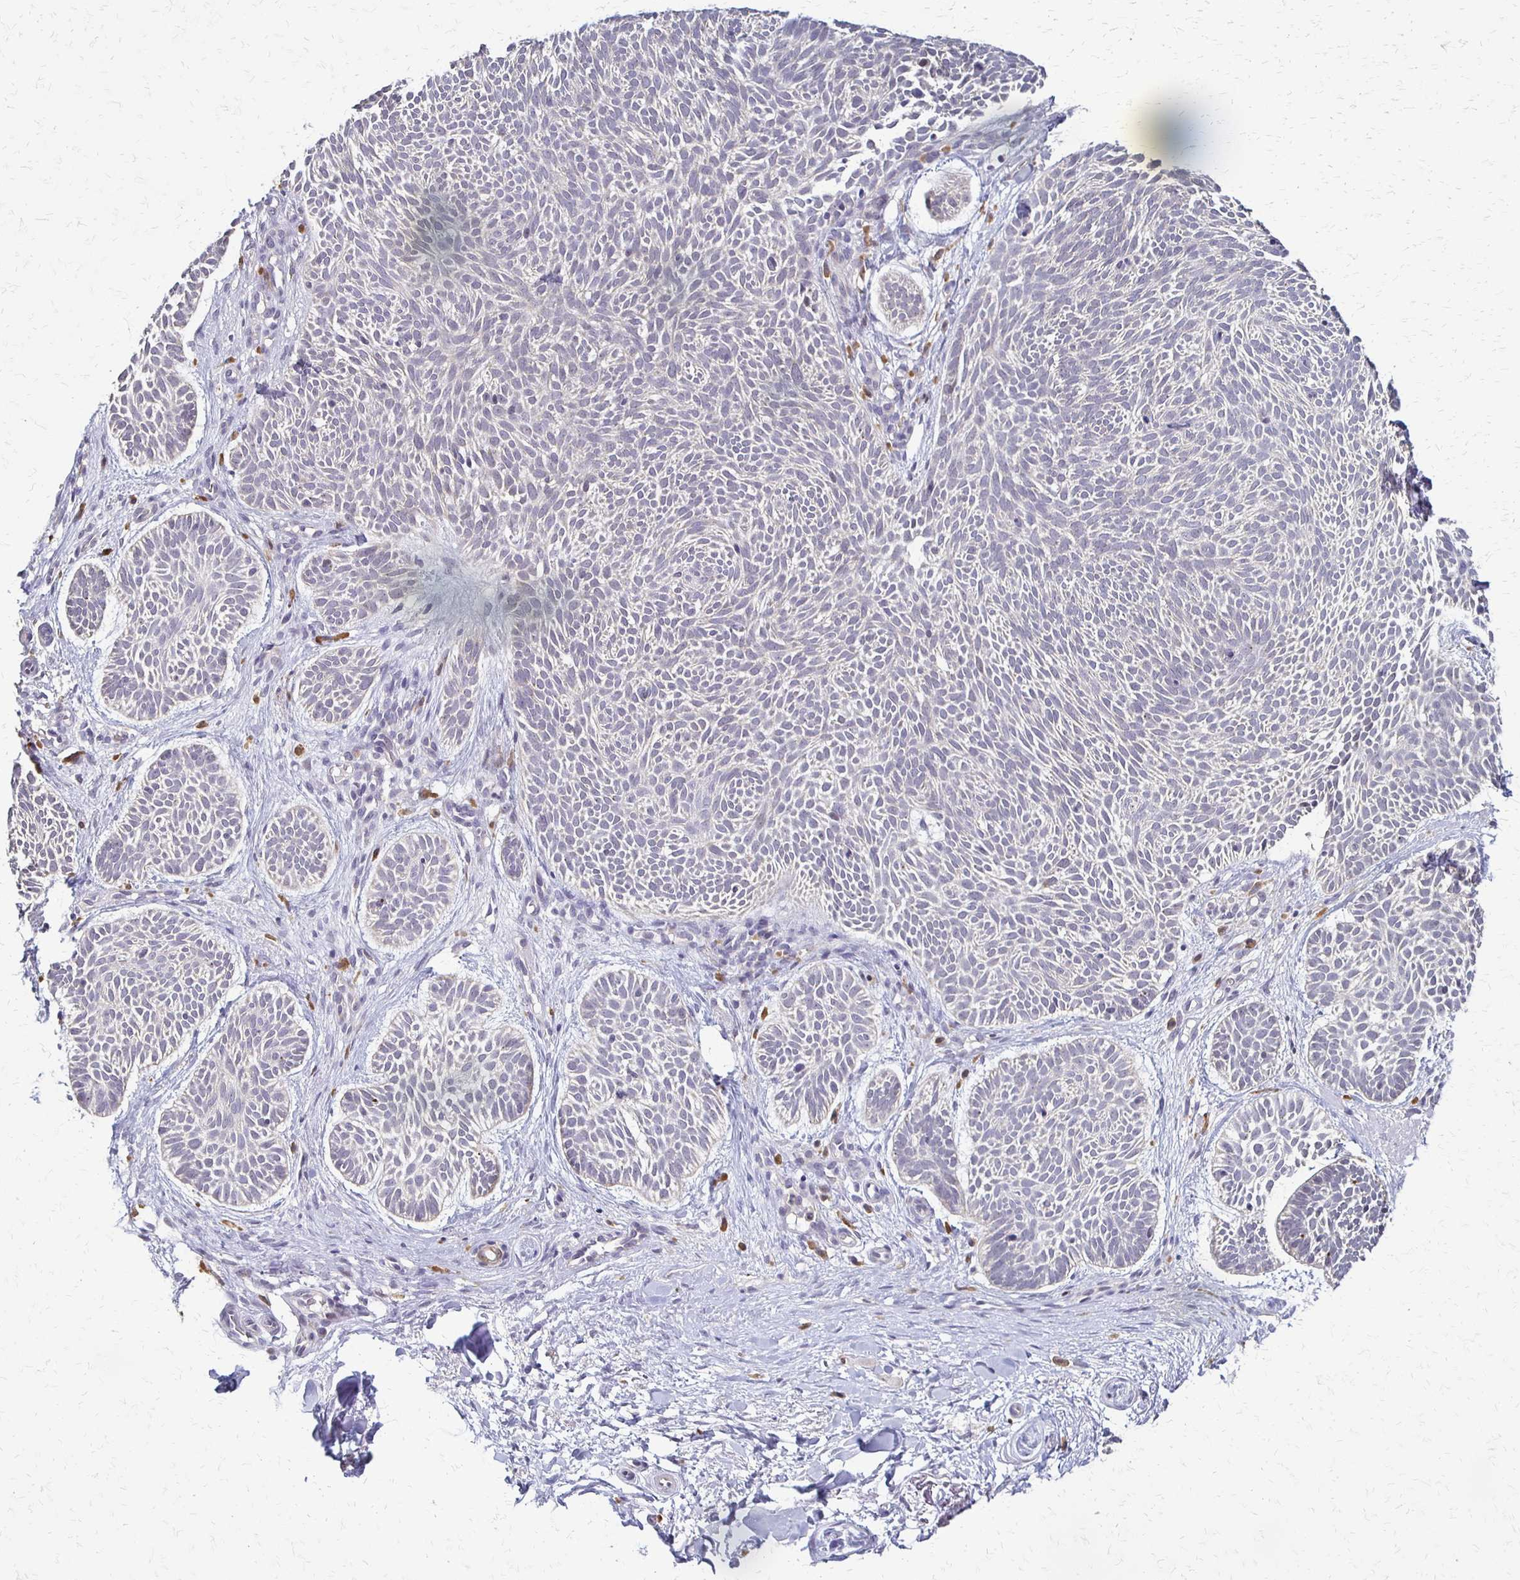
{"staining": {"intensity": "negative", "quantity": "none", "location": "none"}, "tissue": "skin cancer", "cell_type": "Tumor cells", "image_type": "cancer", "snomed": [{"axis": "morphology", "description": "Basal cell carcinoma"}, {"axis": "topography", "description": "Skin"}], "caption": "This photomicrograph is of skin cancer stained with IHC to label a protein in brown with the nuclei are counter-stained blue. There is no staining in tumor cells.", "gene": "SLC9A9", "patient": {"sex": "male", "age": 89}}